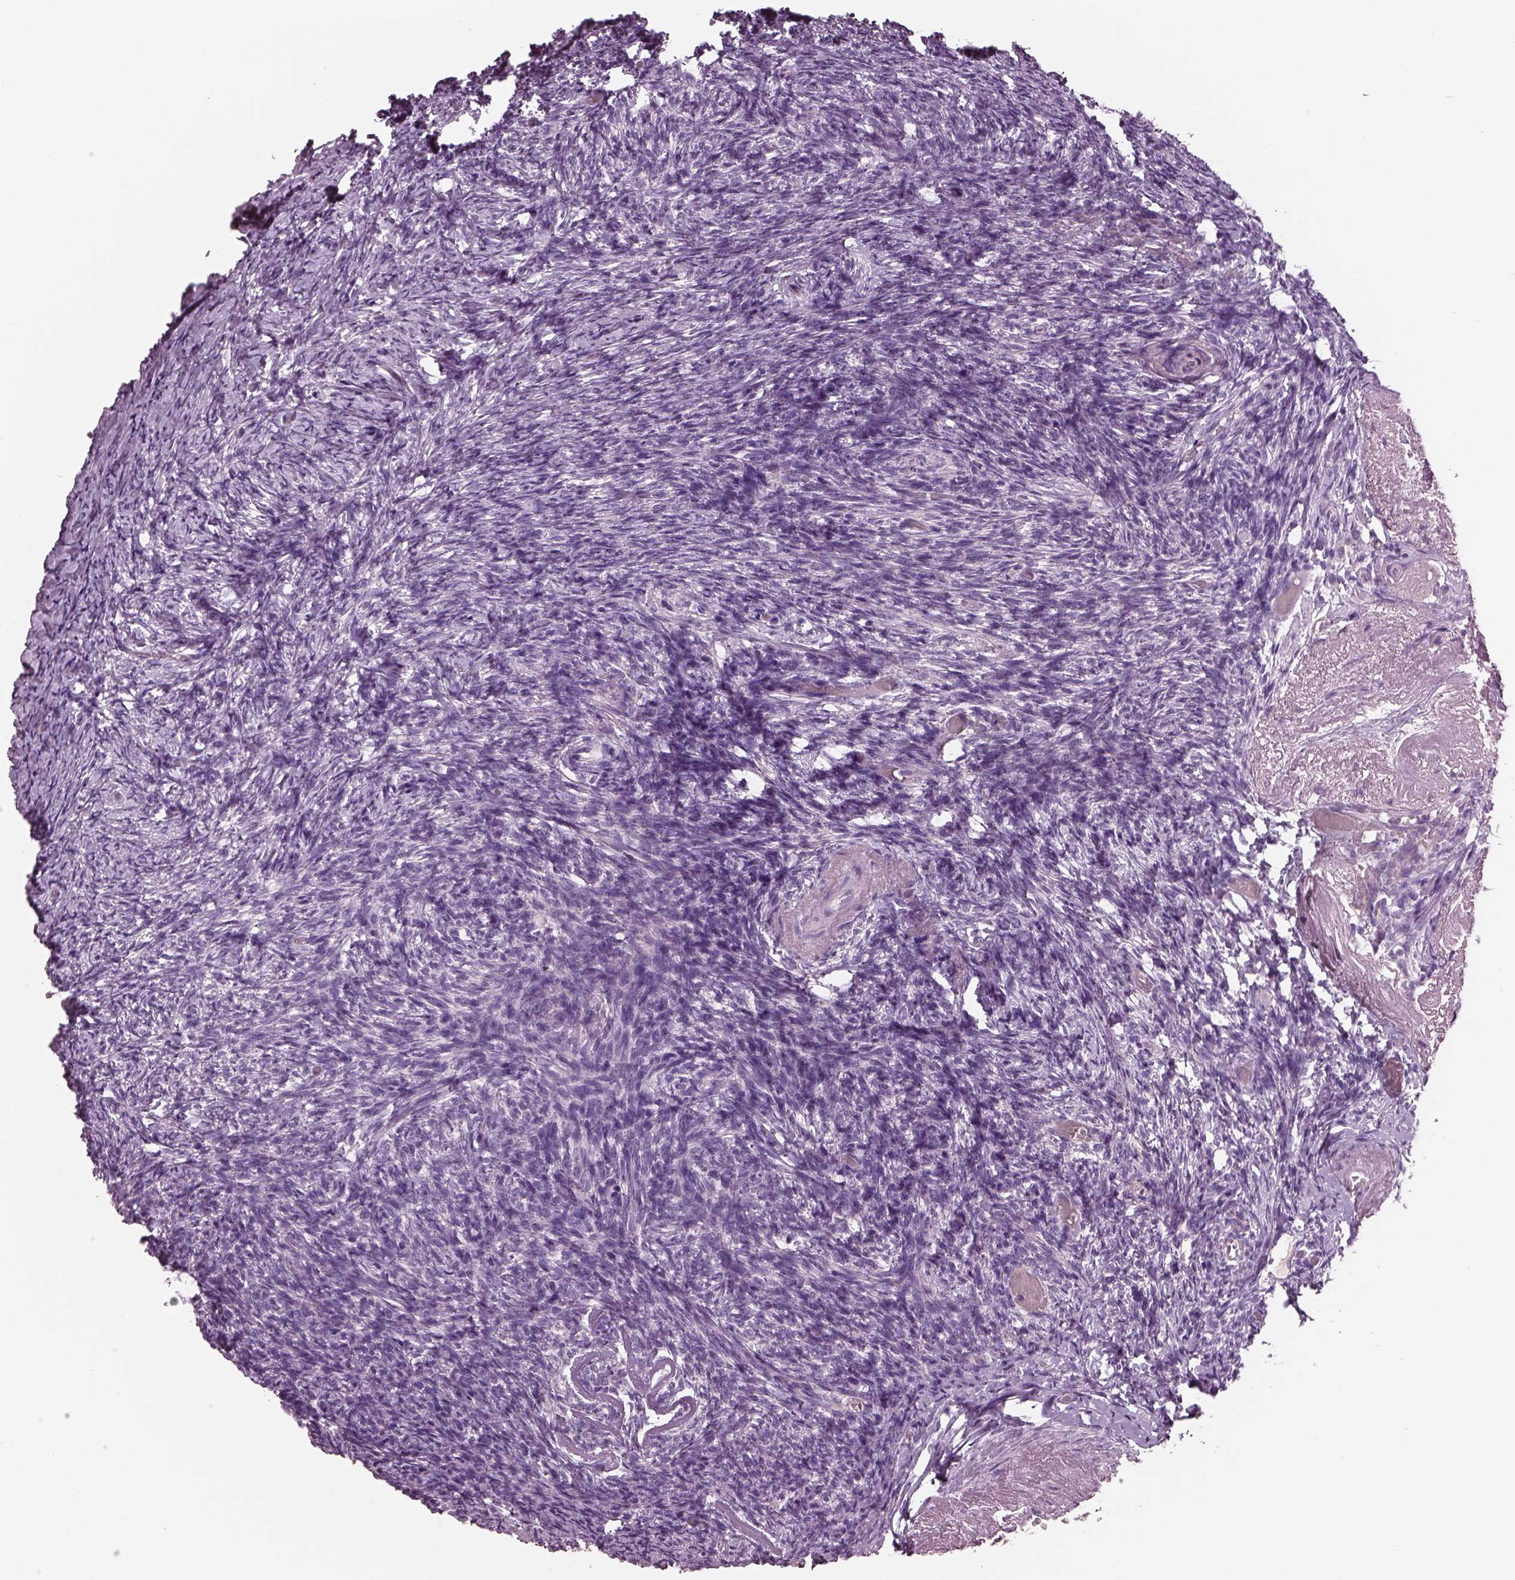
{"staining": {"intensity": "negative", "quantity": "none", "location": "none"}, "tissue": "ovary", "cell_type": "Follicle cells", "image_type": "normal", "snomed": [{"axis": "morphology", "description": "Normal tissue, NOS"}, {"axis": "topography", "description": "Ovary"}], "caption": "Protein analysis of unremarkable ovary shows no significant staining in follicle cells.", "gene": "PACRG", "patient": {"sex": "female", "age": 72}}